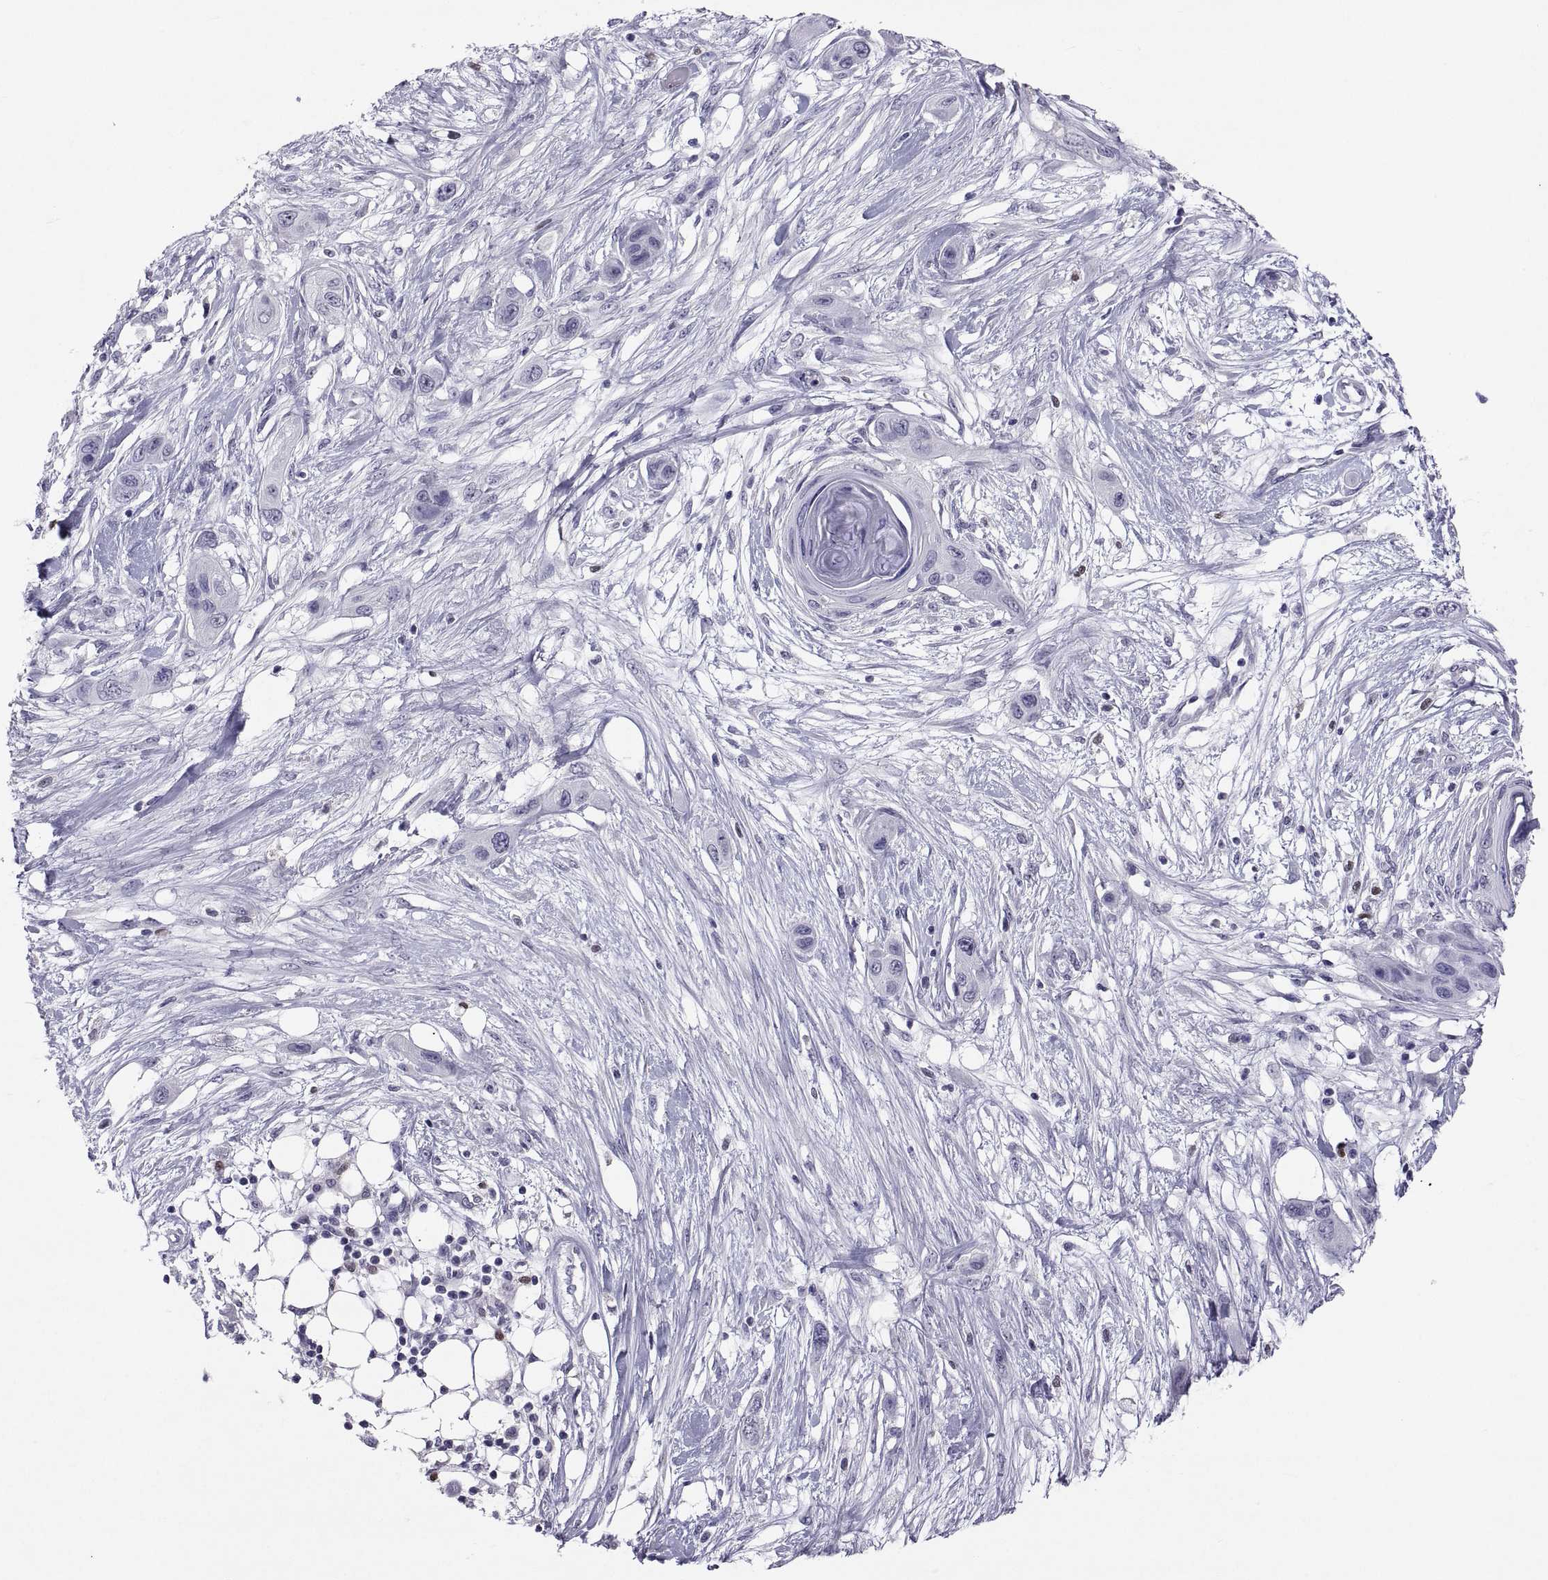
{"staining": {"intensity": "negative", "quantity": "none", "location": "none"}, "tissue": "skin cancer", "cell_type": "Tumor cells", "image_type": "cancer", "snomed": [{"axis": "morphology", "description": "Squamous cell carcinoma, NOS"}, {"axis": "topography", "description": "Skin"}], "caption": "This histopathology image is of skin squamous cell carcinoma stained with IHC to label a protein in brown with the nuclei are counter-stained blue. There is no staining in tumor cells.", "gene": "SOX21", "patient": {"sex": "male", "age": 79}}